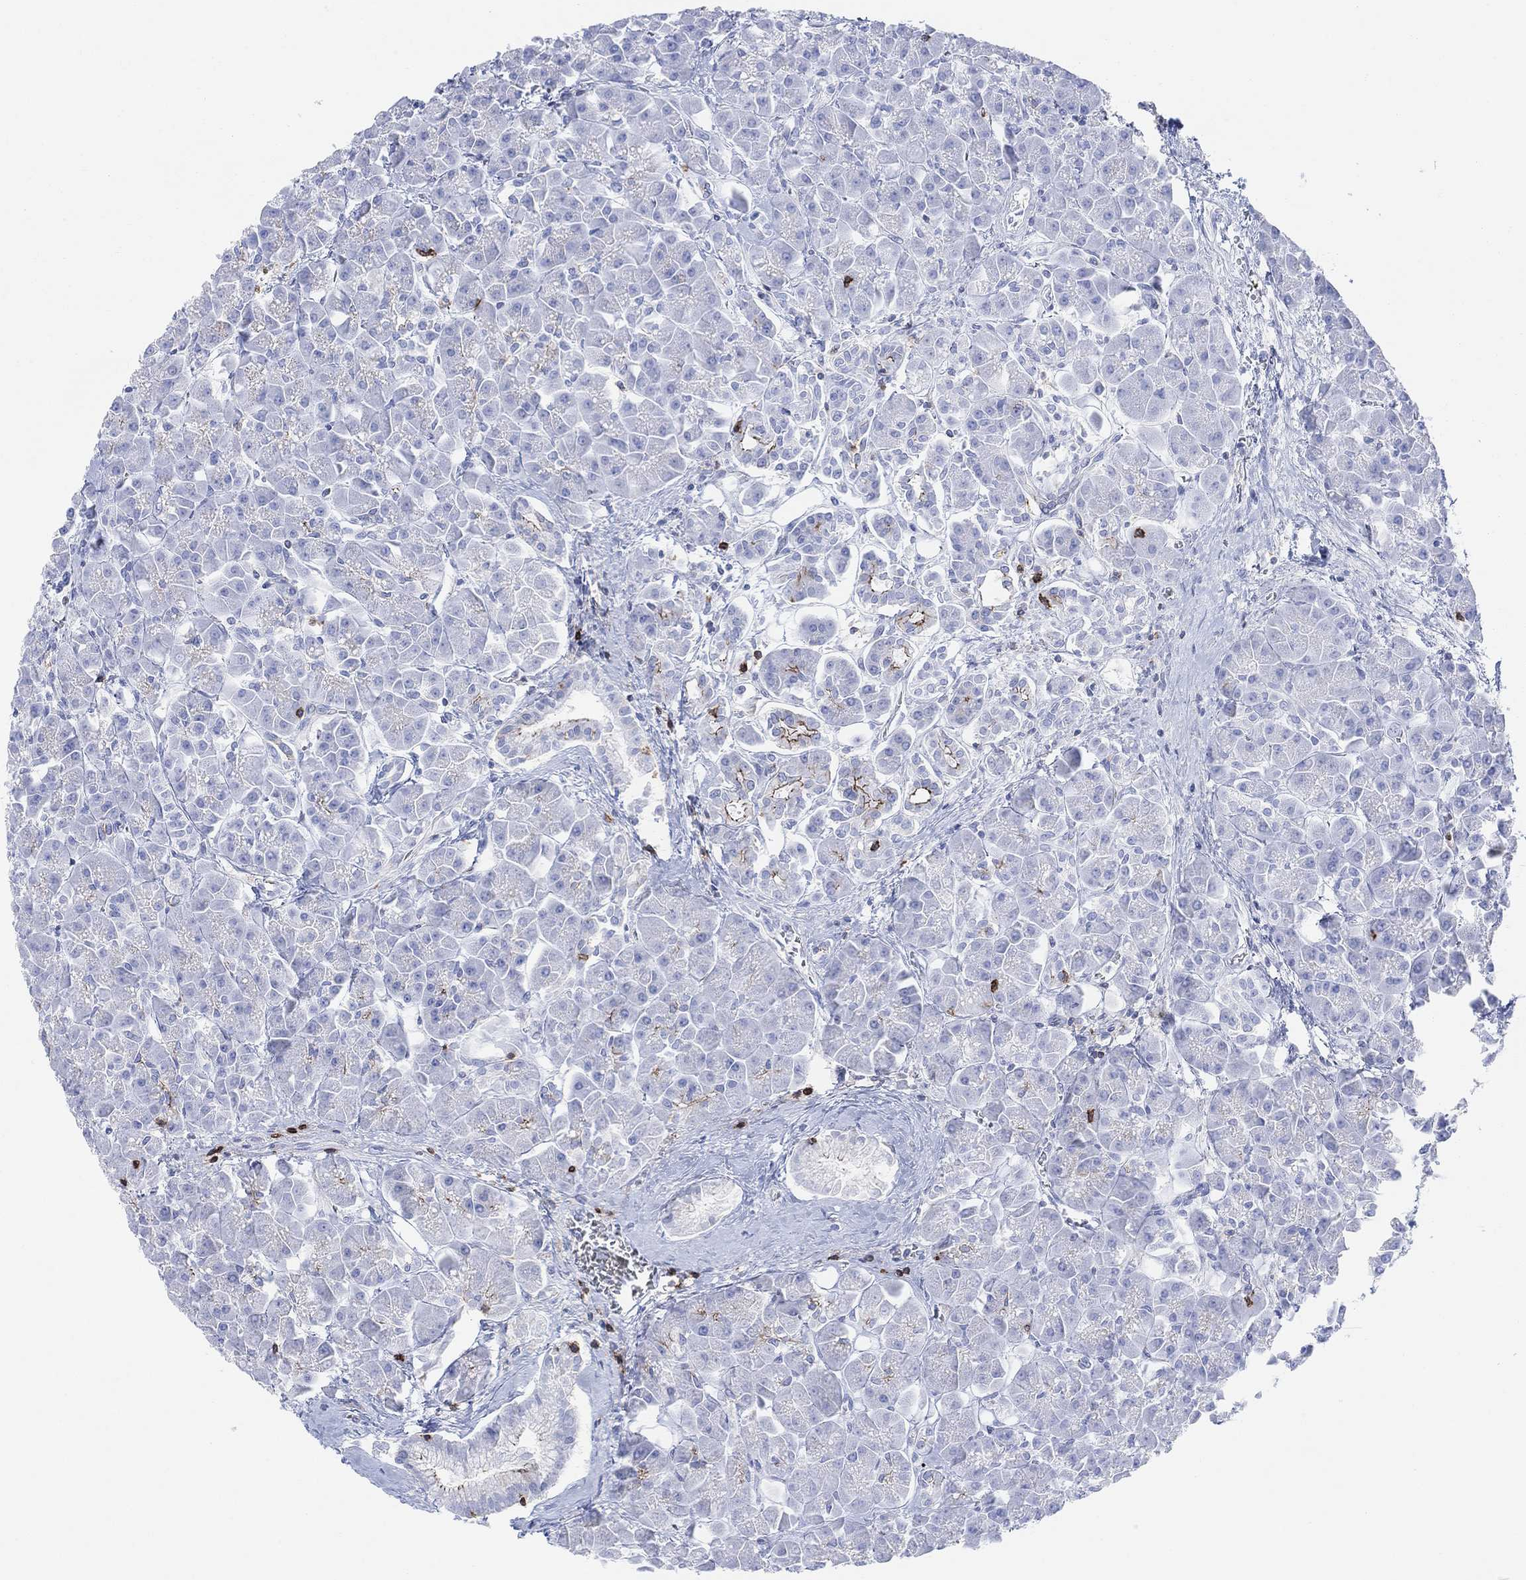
{"staining": {"intensity": "strong", "quantity": "<25%", "location": "cytoplasmic/membranous"}, "tissue": "pancreas", "cell_type": "Exocrine glandular cells", "image_type": "normal", "snomed": [{"axis": "morphology", "description": "Normal tissue, NOS"}, {"axis": "topography", "description": "Pancreas"}], "caption": "Strong cytoplasmic/membranous expression is appreciated in approximately <25% of exocrine glandular cells in benign pancreas.", "gene": "GPR65", "patient": {"sex": "male", "age": 70}}